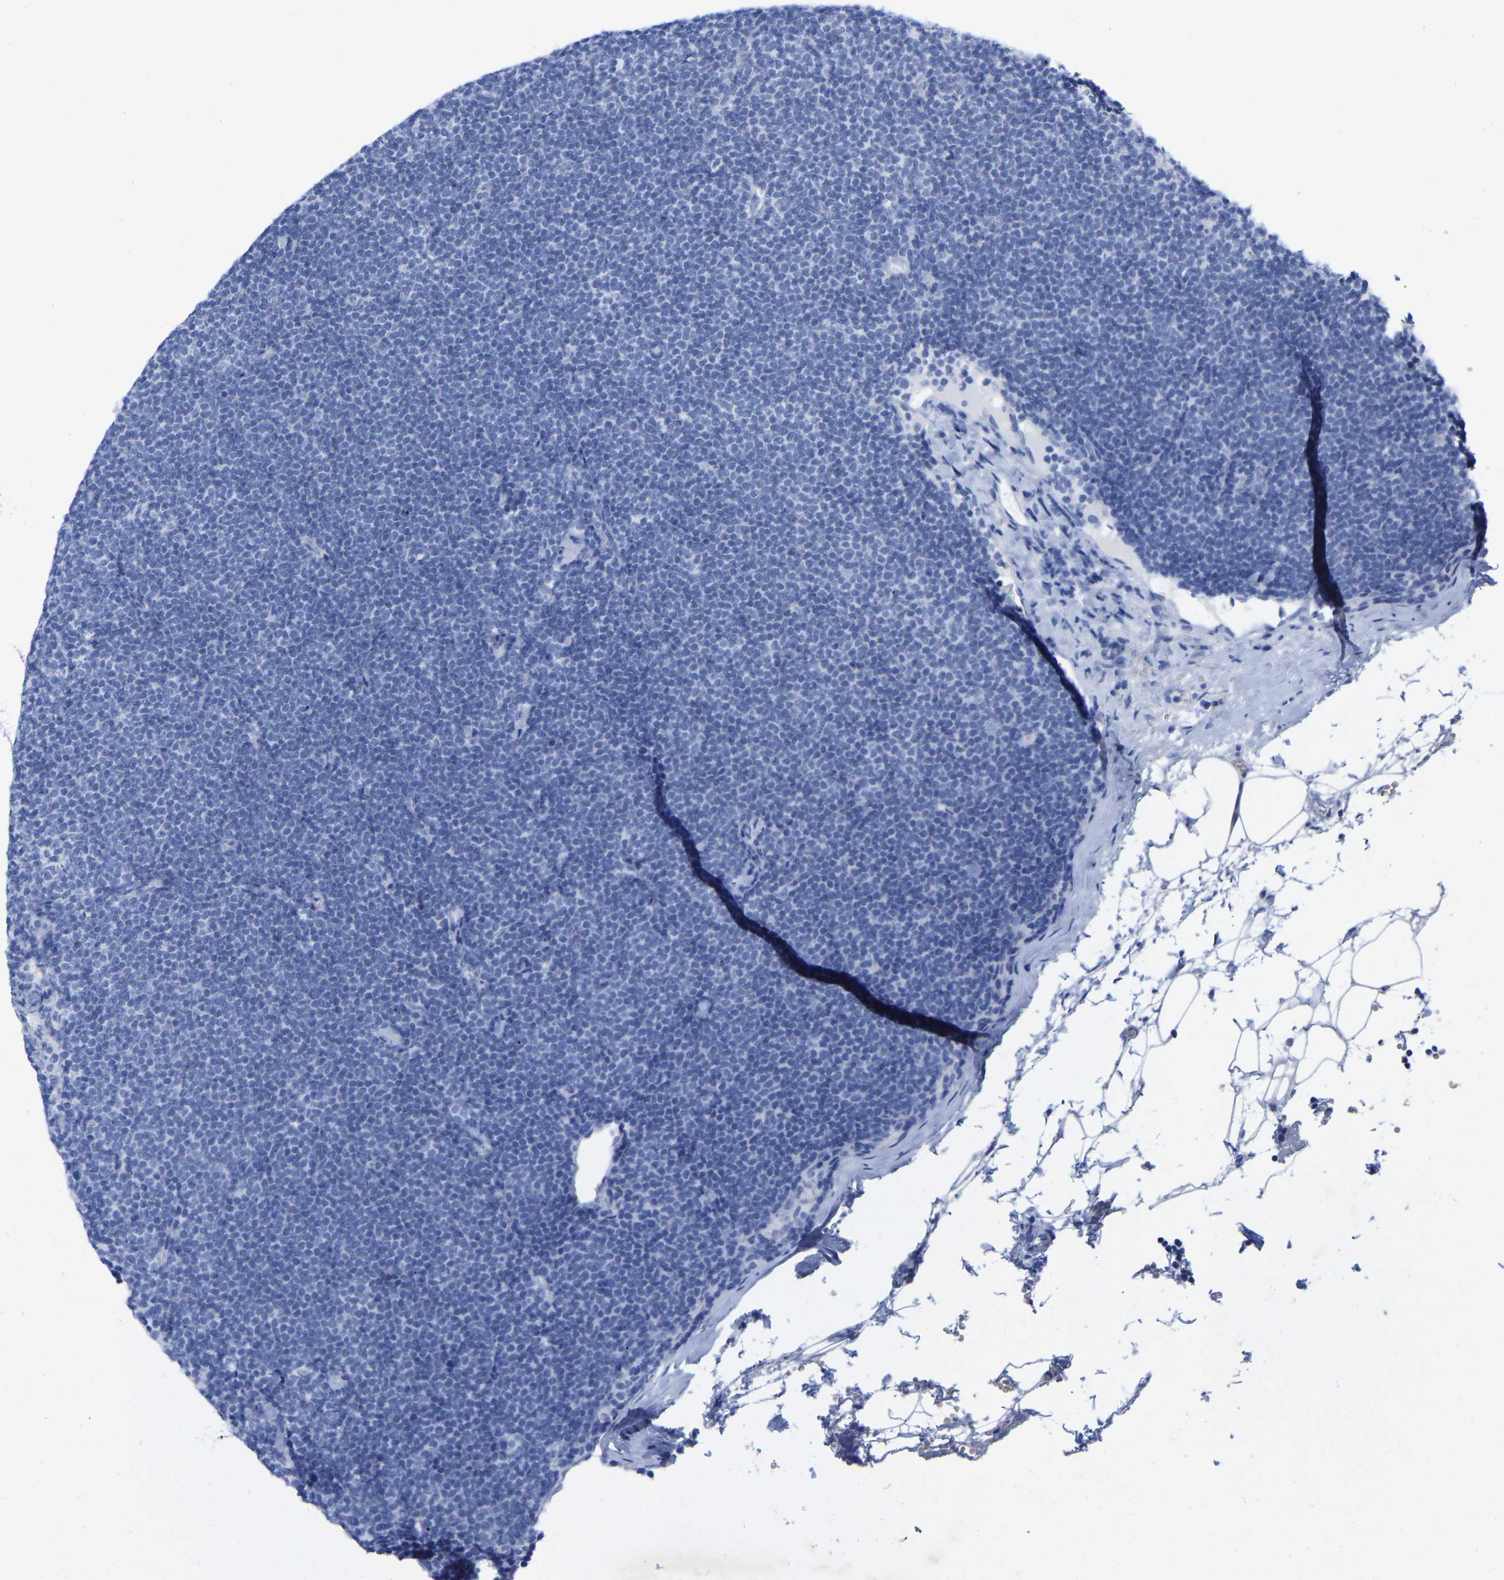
{"staining": {"intensity": "negative", "quantity": "none", "location": "none"}, "tissue": "lymphoma", "cell_type": "Tumor cells", "image_type": "cancer", "snomed": [{"axis": "morphology", "description": "Malignant lymphoma, non-Hodgkin's type, Low grade"}, {"axis": "topography", "description": "Lymph node"}], "caption": "DAB (3,3'-diaminobenzidine) immunohistochemical staining of lymphoma shows no significant staining in tumor cells.", "gene": "HAPLN1", "patient": {"sex": "female", "age": 53}}